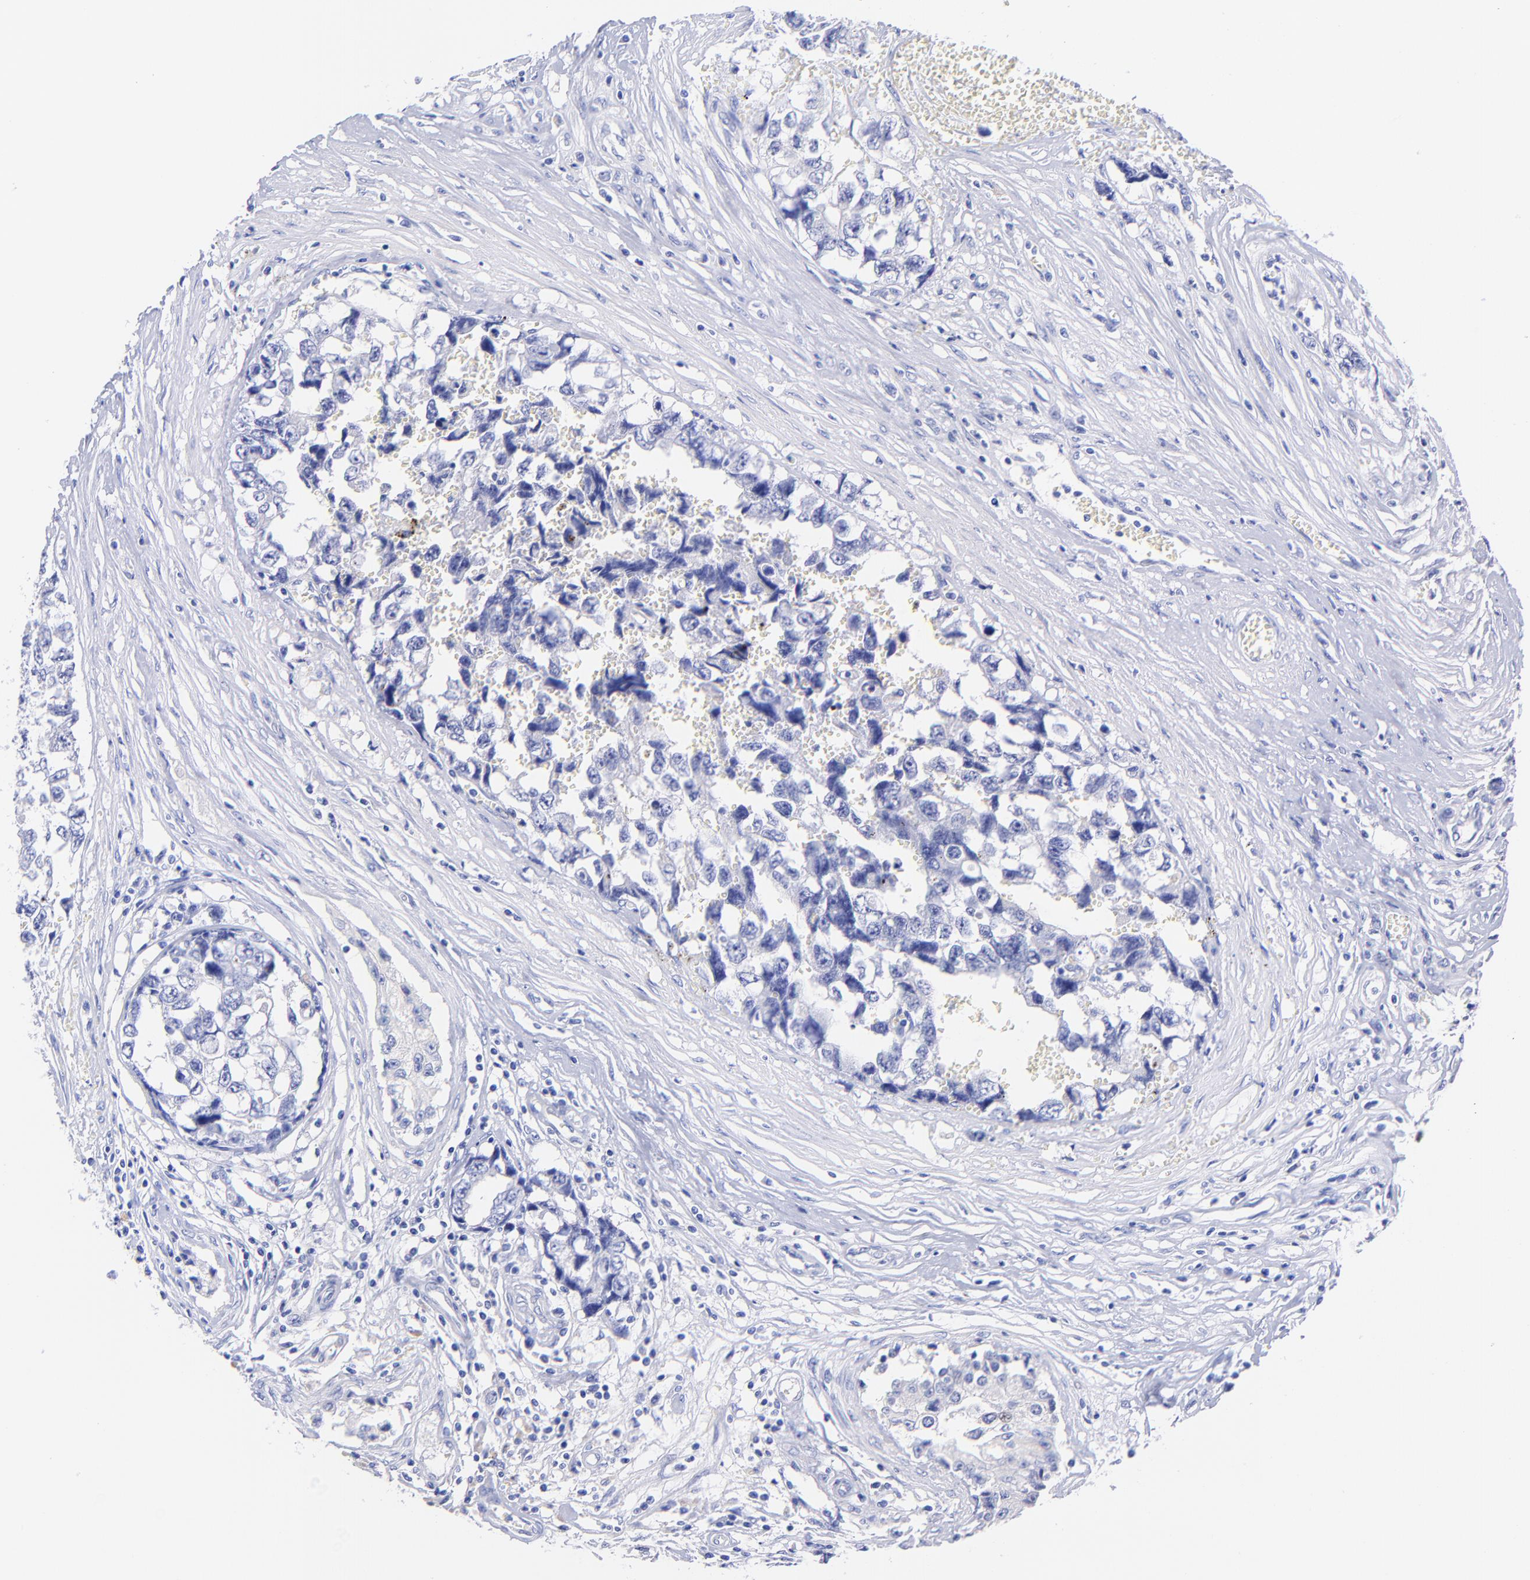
{"staining": {"intensity": "negative", "quantity": "none", "location": "none"}, "tissue": "testis cancer", "cell_type": "Tumor cells", "image_type": "cancer", "snomed": [{"axis": "morphology", "description": "Carcinoma, Embryonal, NOS"}, {"axis": "topography", "description": "Testis"}], "caption": "Tumor cells are negative for protein expression in human embryonal carcinoma (testis).", "gene": "GPHN", "patient": {"sex": "male", "age": 31}}